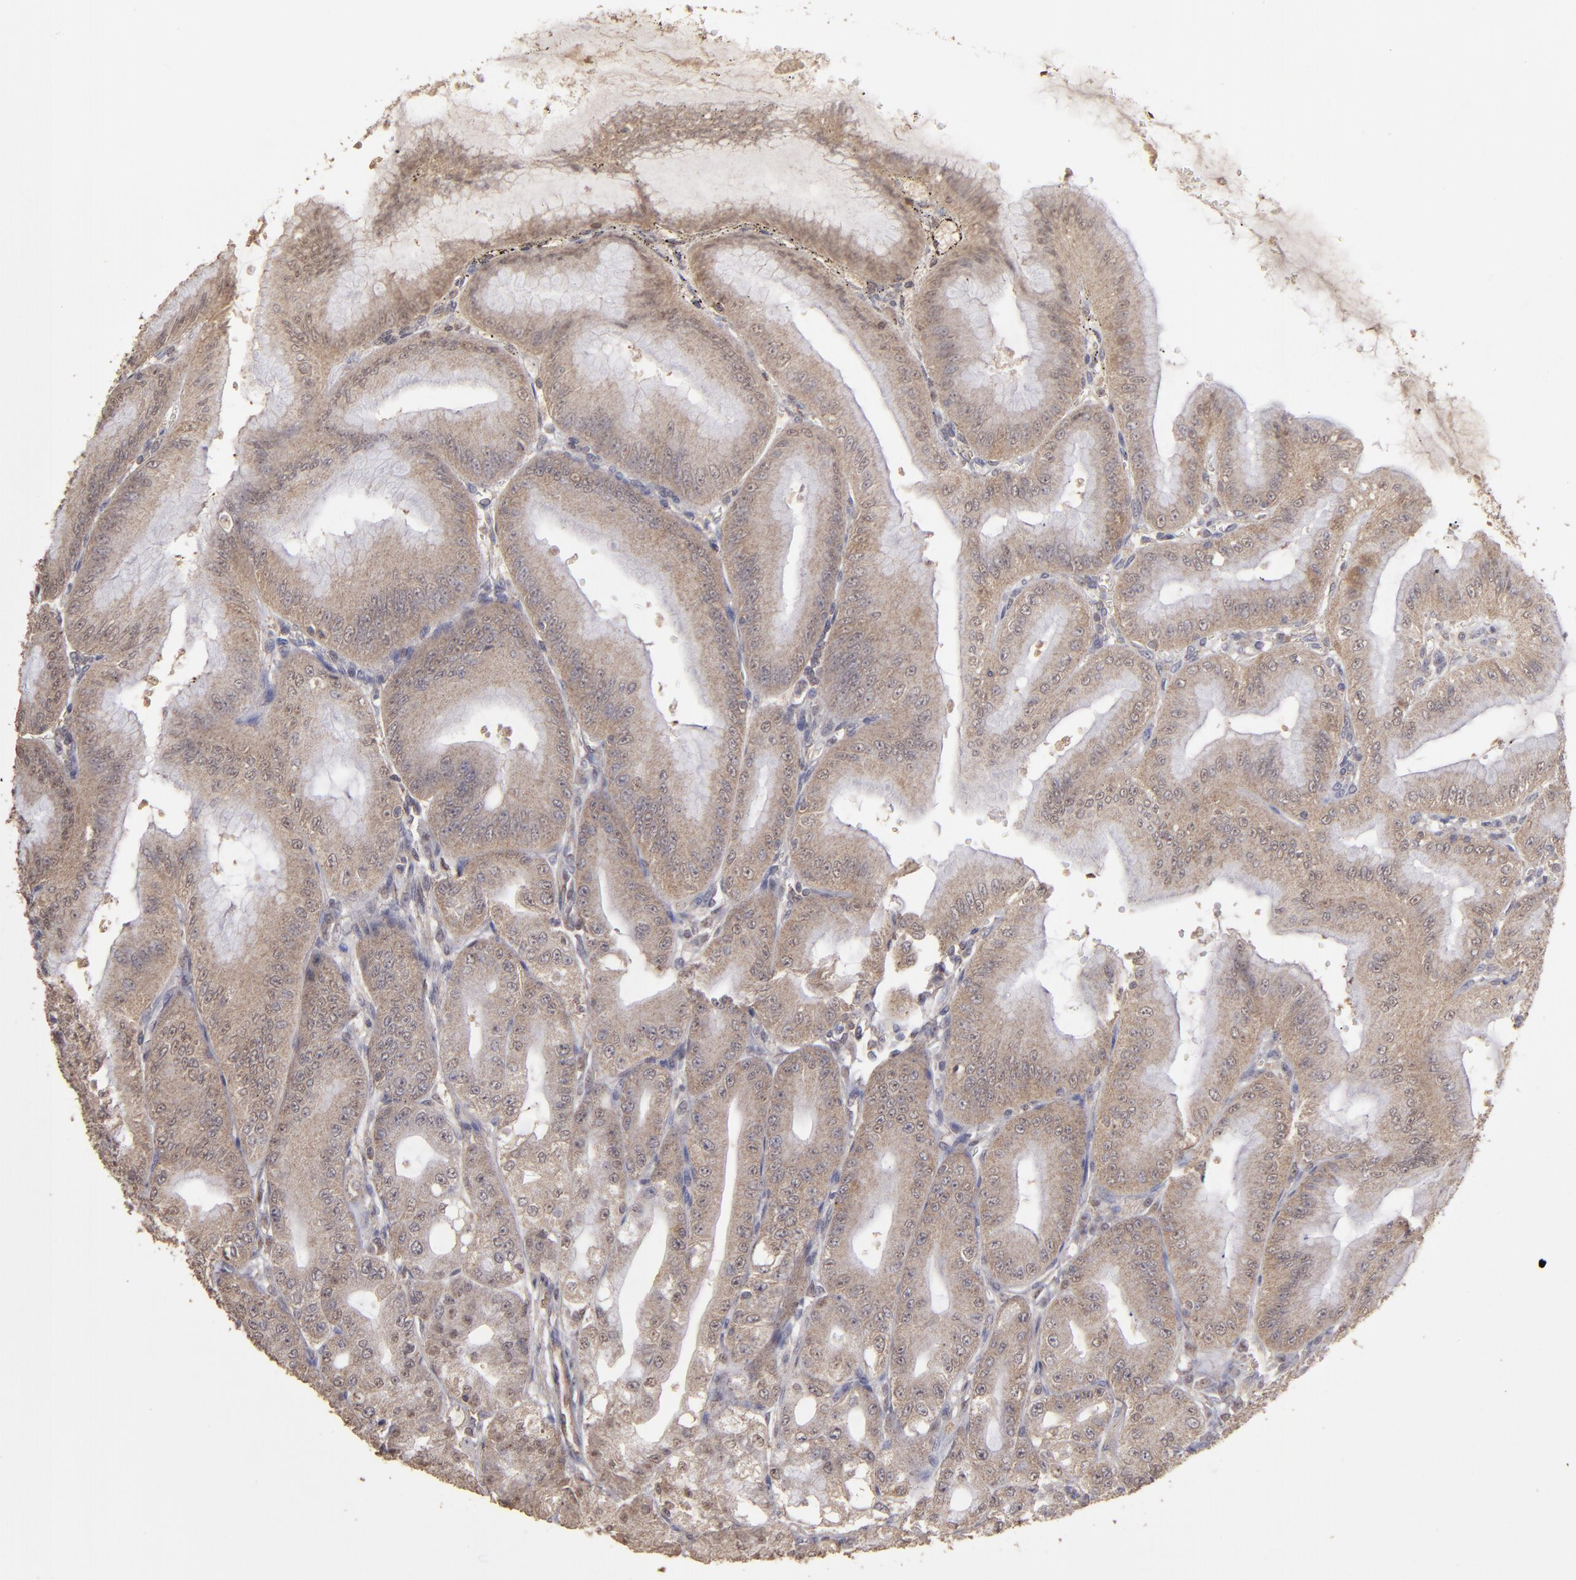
{"staining": {"intensity": "strong", "quantity": ">75%", "location": "cytoplasmic/membranous"}, "tissue": "stomach", "cell_type": "Glandular cells", "image_type": "normal", "snomed": [{"axis": "morphology", "description": "Normal tissue, NOS"}, {"axis": "topography", "description": "Stomach, lower"}], "caption": "The micrograph displays a brown stain indicating the presence of a protein in the cytoplasmic/membranous of glandular cells in stomach.", "gene": "FAT1", "patient": {"sex": "male", "age": 71}}